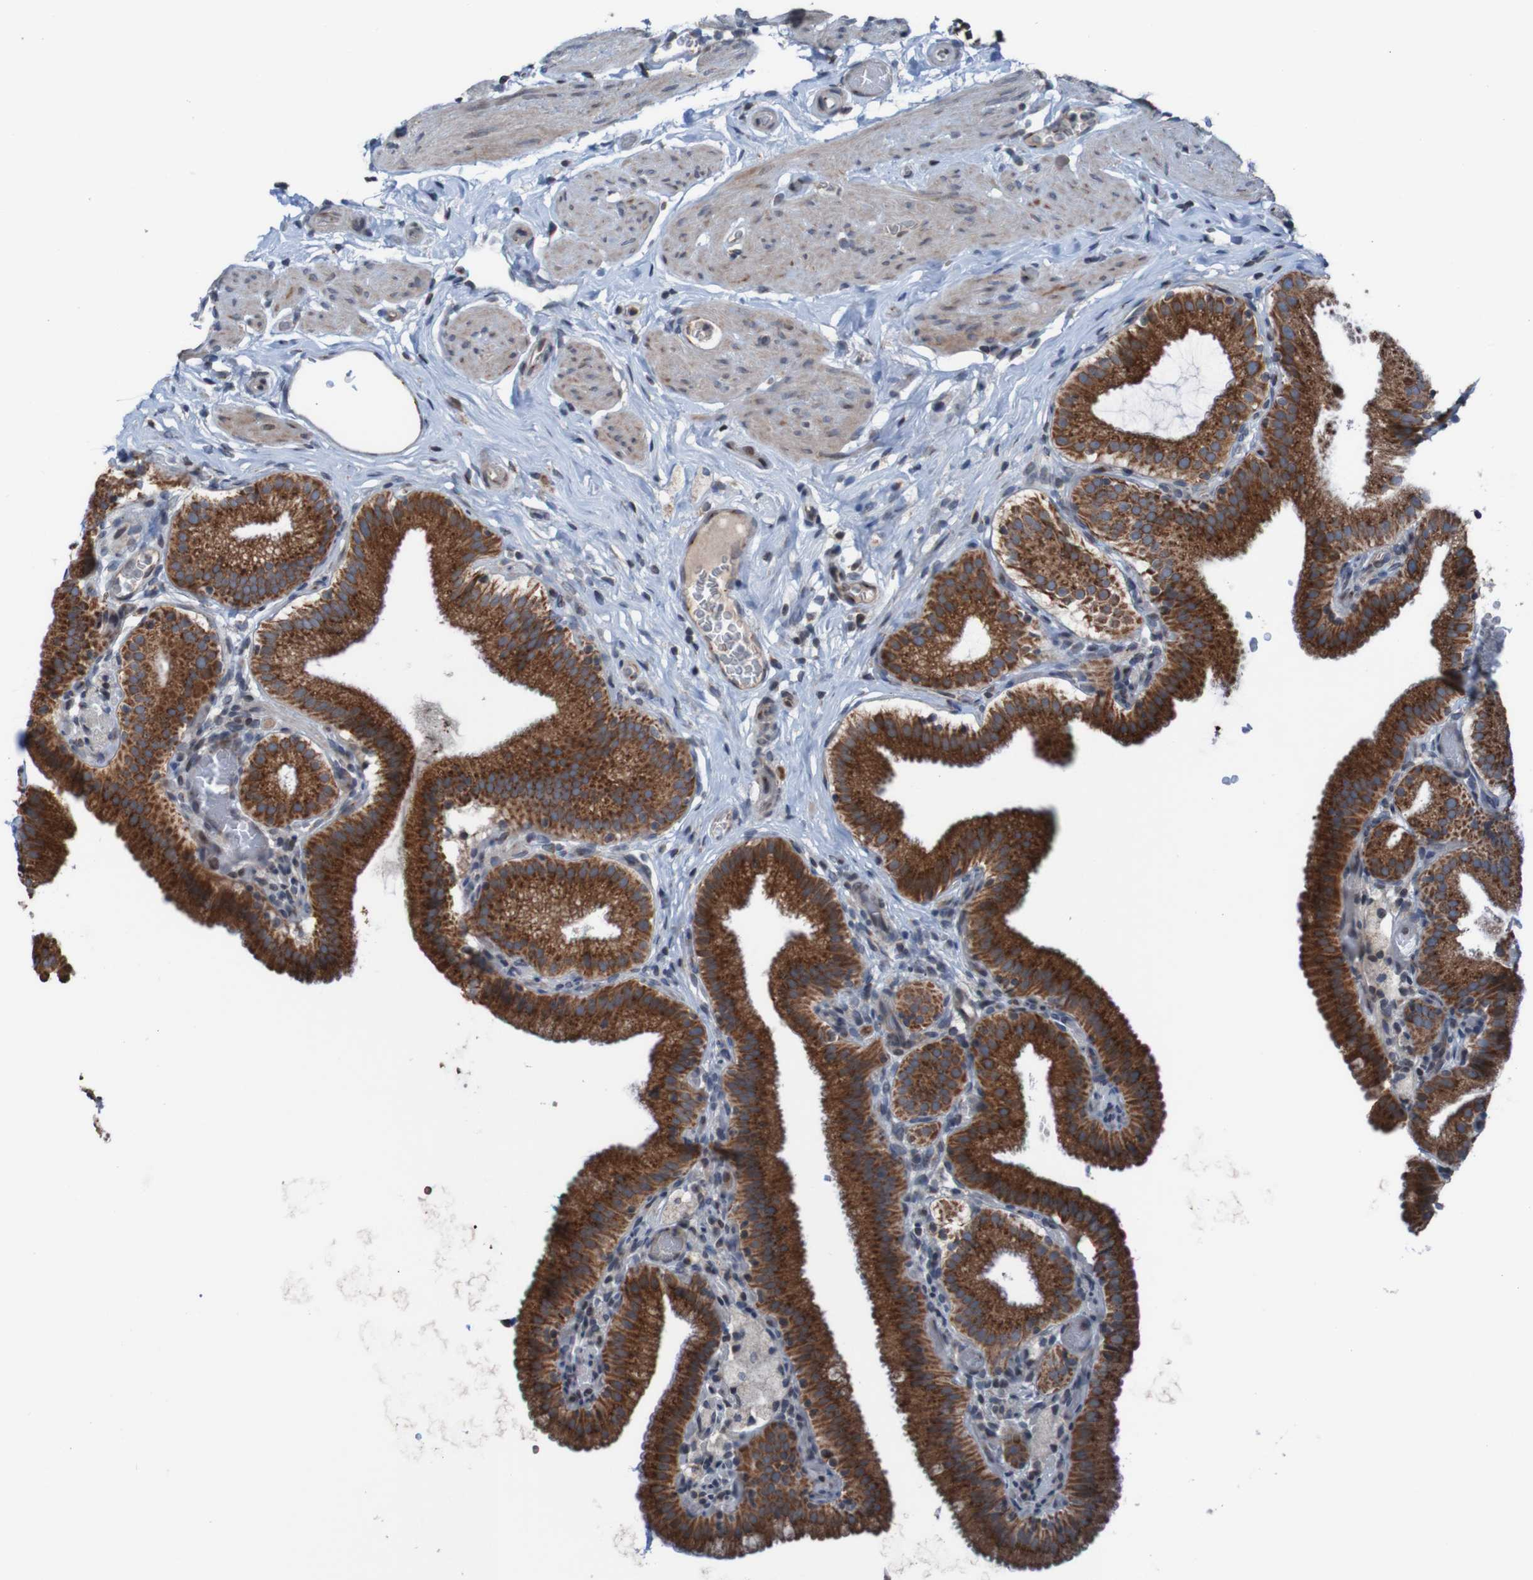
{"staining": {"intensity": "strong", "quantity": ">75%", "location": "cytoplasmic/membranous"}, "tissue": "gallbladder", "cell_type": "Glandular cells", "image_type": "normal", "snomed": [{"axis": "morphology", "description": "Normal tissue, NOS"}, {"axis": "topography", "description": "Gallbladder"}], "caption": "A brown stain highlights strong cytoplasmic/membranous expression of a protein in glandular cells of unremarkable gallbladder.", "gene": "UNG", "patient": {"sex": "male", "age": 54}}